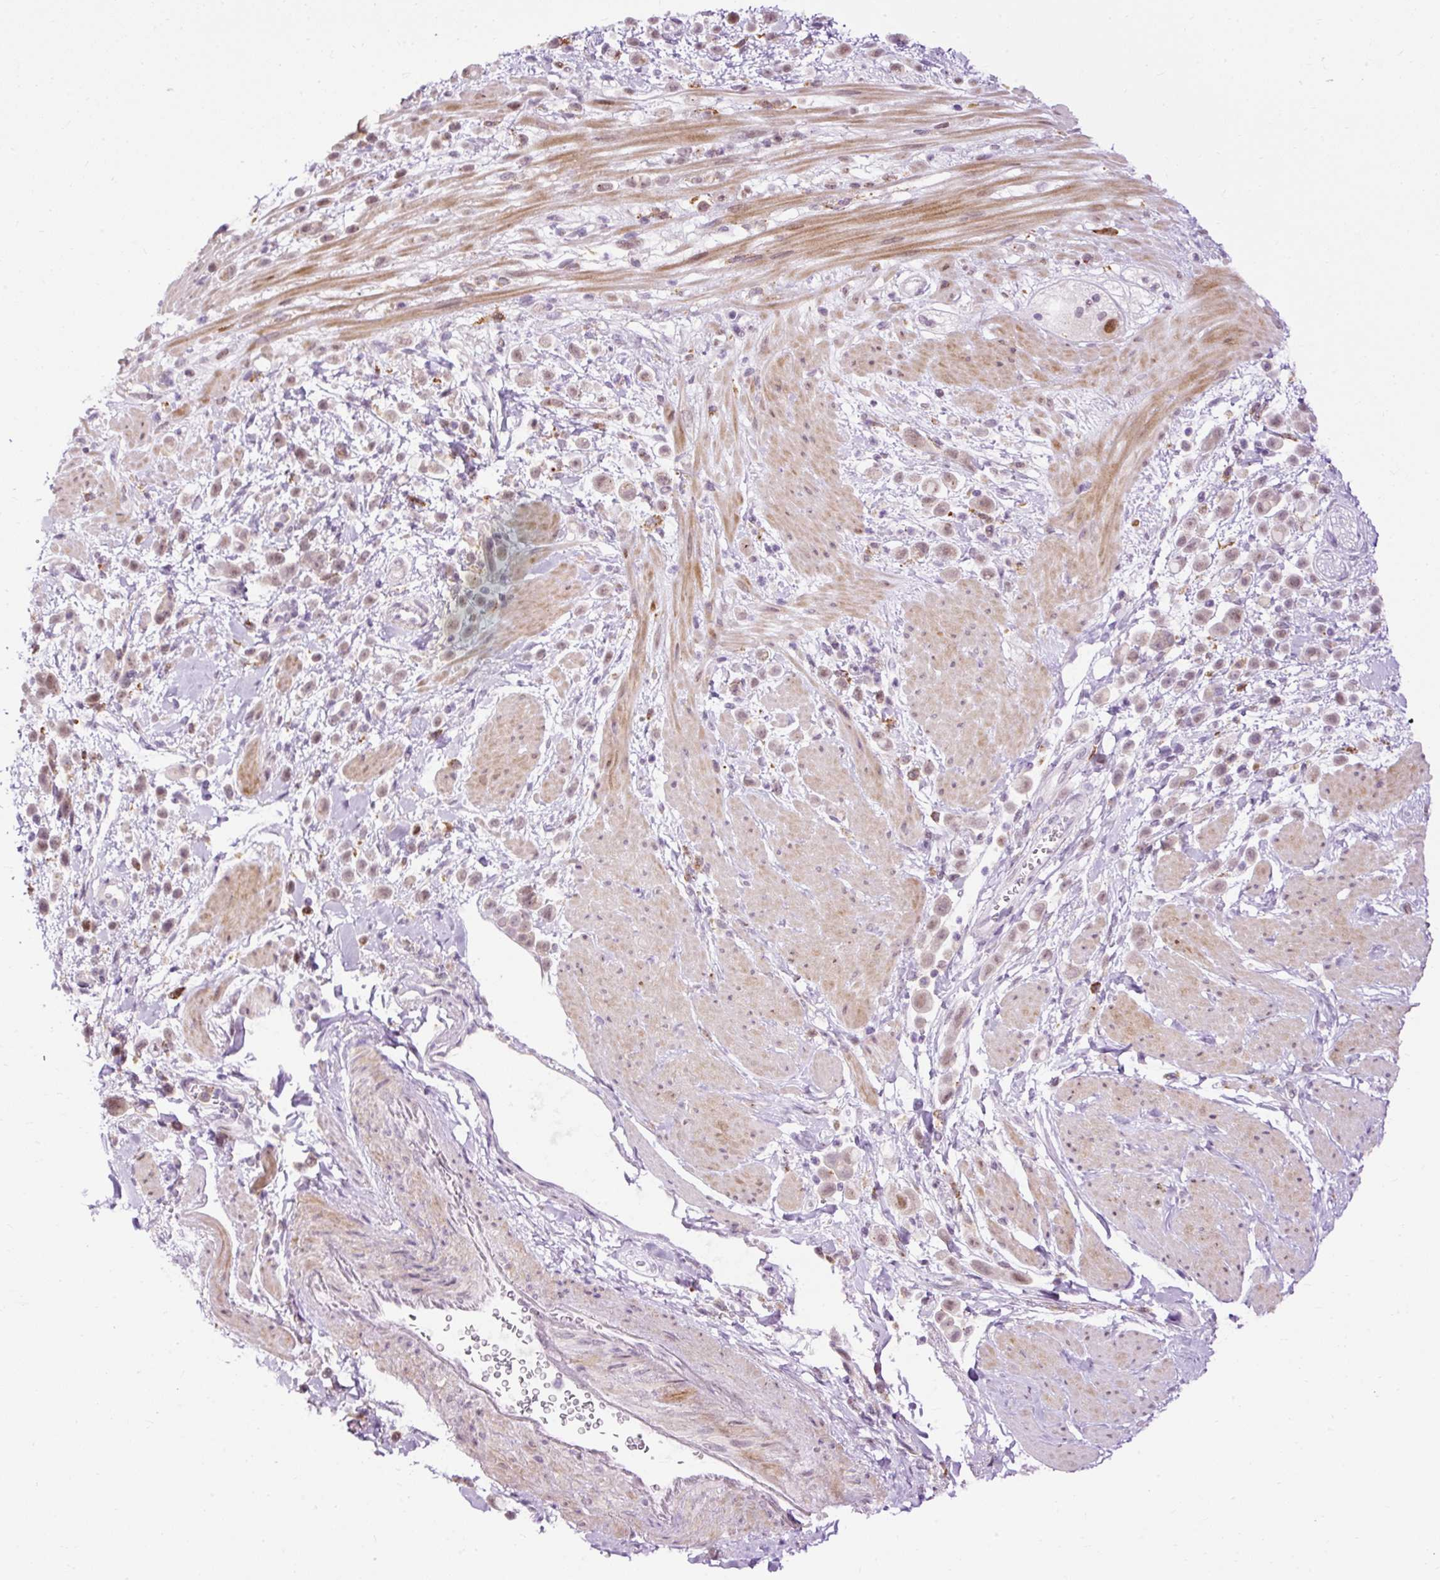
{"staining": {"intensity": "weak", "quantity": ">75%", "location": "nuclear"}, "tissue": "pancreatic cancer", "cell_type": "Tumor cells", "image_type": "cancer", "snomed": [{"axis": "morphology", "description": "Normal tissue, NOS"}, {"axis": "morphology", "description": "Adenocarcinoma, NOS"}, {"axis": "topography", "description": "Pancreas"}], "caption": "Immunohistochemistry (IHC) staining of adenocarcinoma (pancreatic), which reveals low levels of weak nuclear expression in approximately >75% of tumor cells indicating weak nuclear protein positivity. The staining was performed using DAB (brown) for protein detection and nuclei were counterstained in hematoxylin (blue).", "gene": "LY86", "patient": {"sex": "female", "age": 64}}